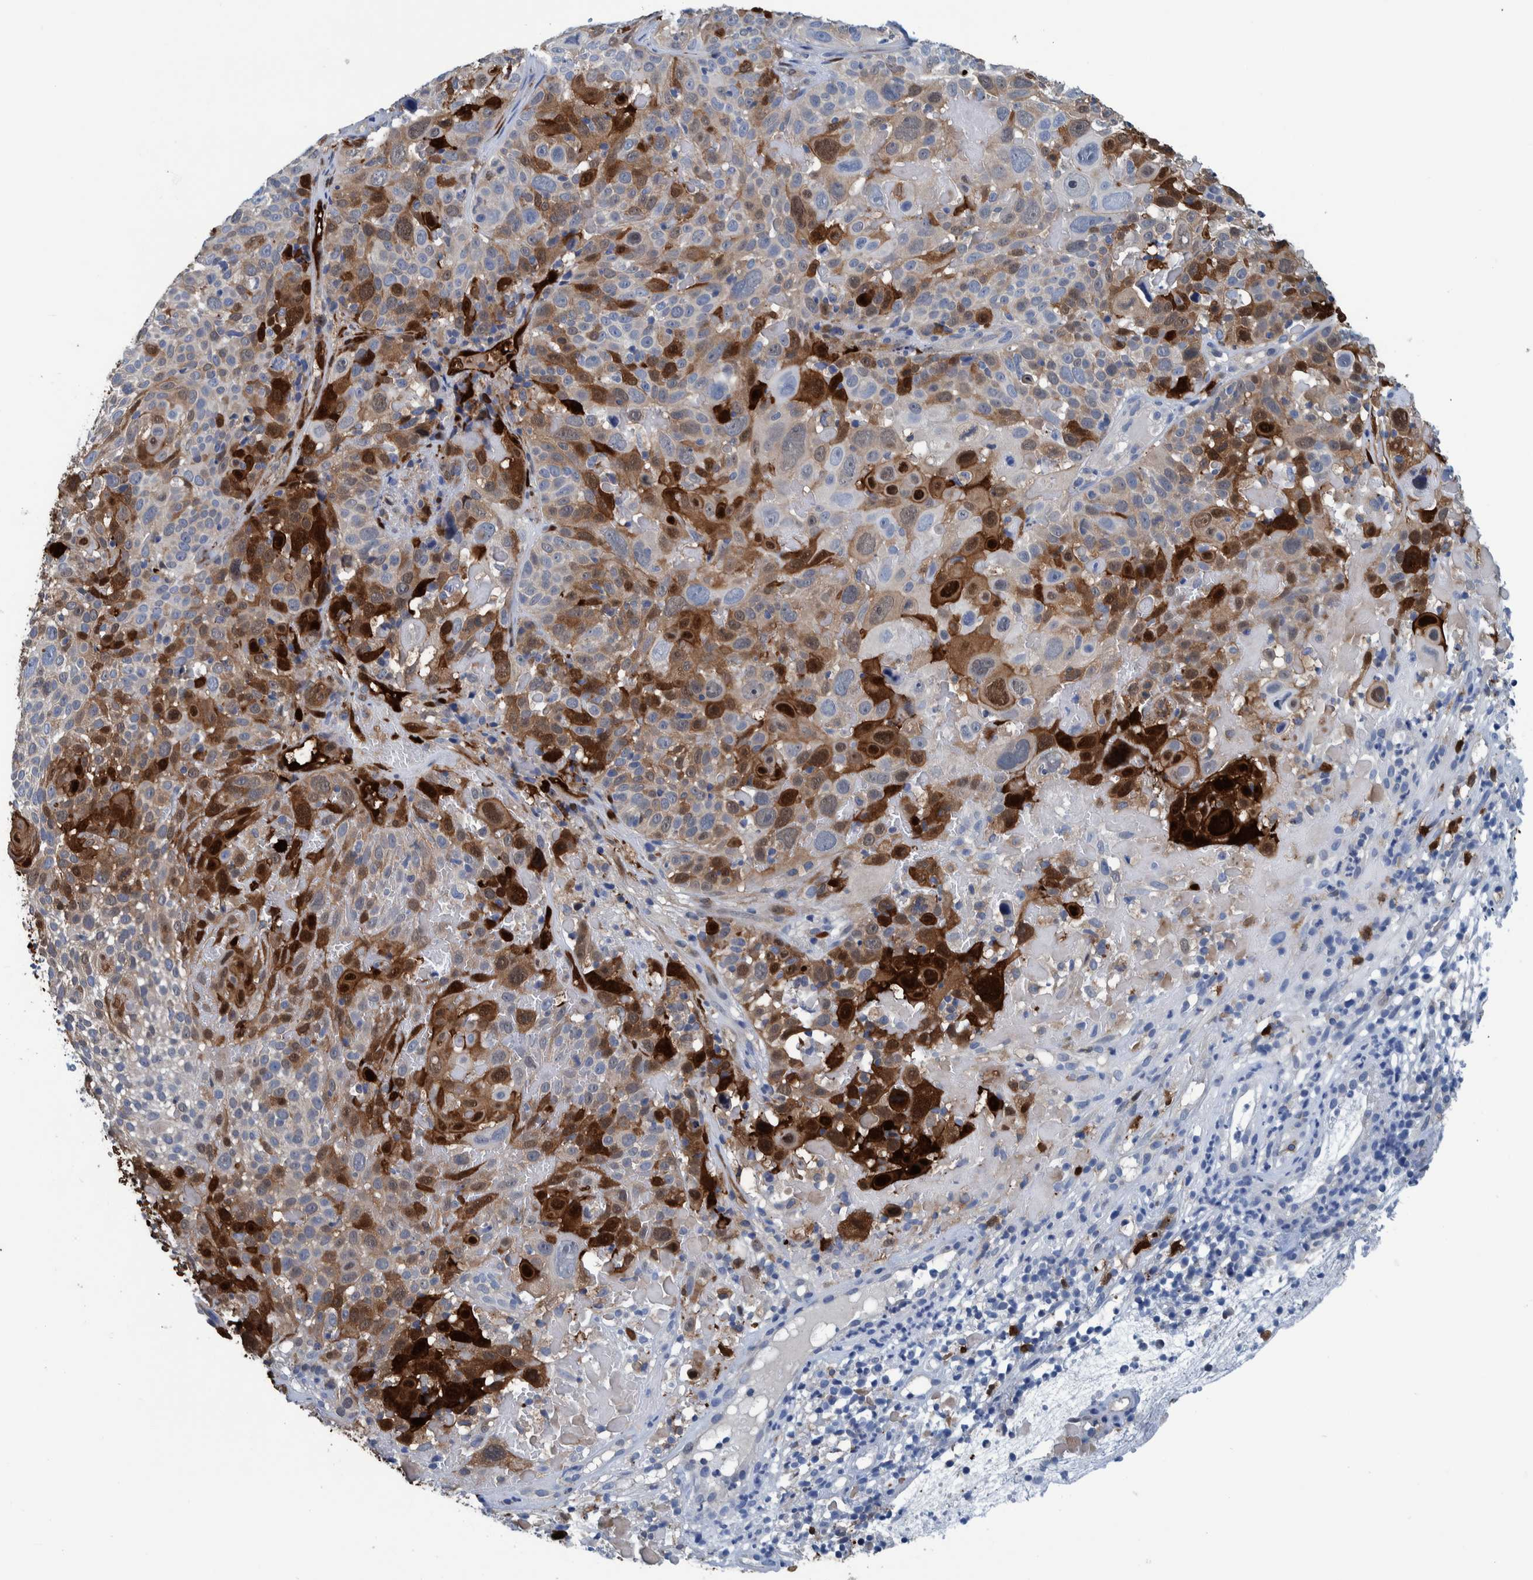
{"staining": {"intensity": "strong", "quantity": "25%-75%", "location": "cytoplasmic/membranous,nuclear"}, "tissue": "cervical cancer", "cell_type": "Tumor cells", "image_type": "cancer", "snomed": [{"axis": "morphology", "description": "Squamous cell carcinoma, NOS"}, {"axis": "topography", "description": "Cervix"}], "caption": "Human squamous cell carcinoma (cervical) stained for a protein (brown) demonstrates strong cytoplasmic/membranous and nuclear positive expression in about 25%-75% of tumor cells.", "gene": "IDO1", "patient": {"sex": "female", "age": 74}}